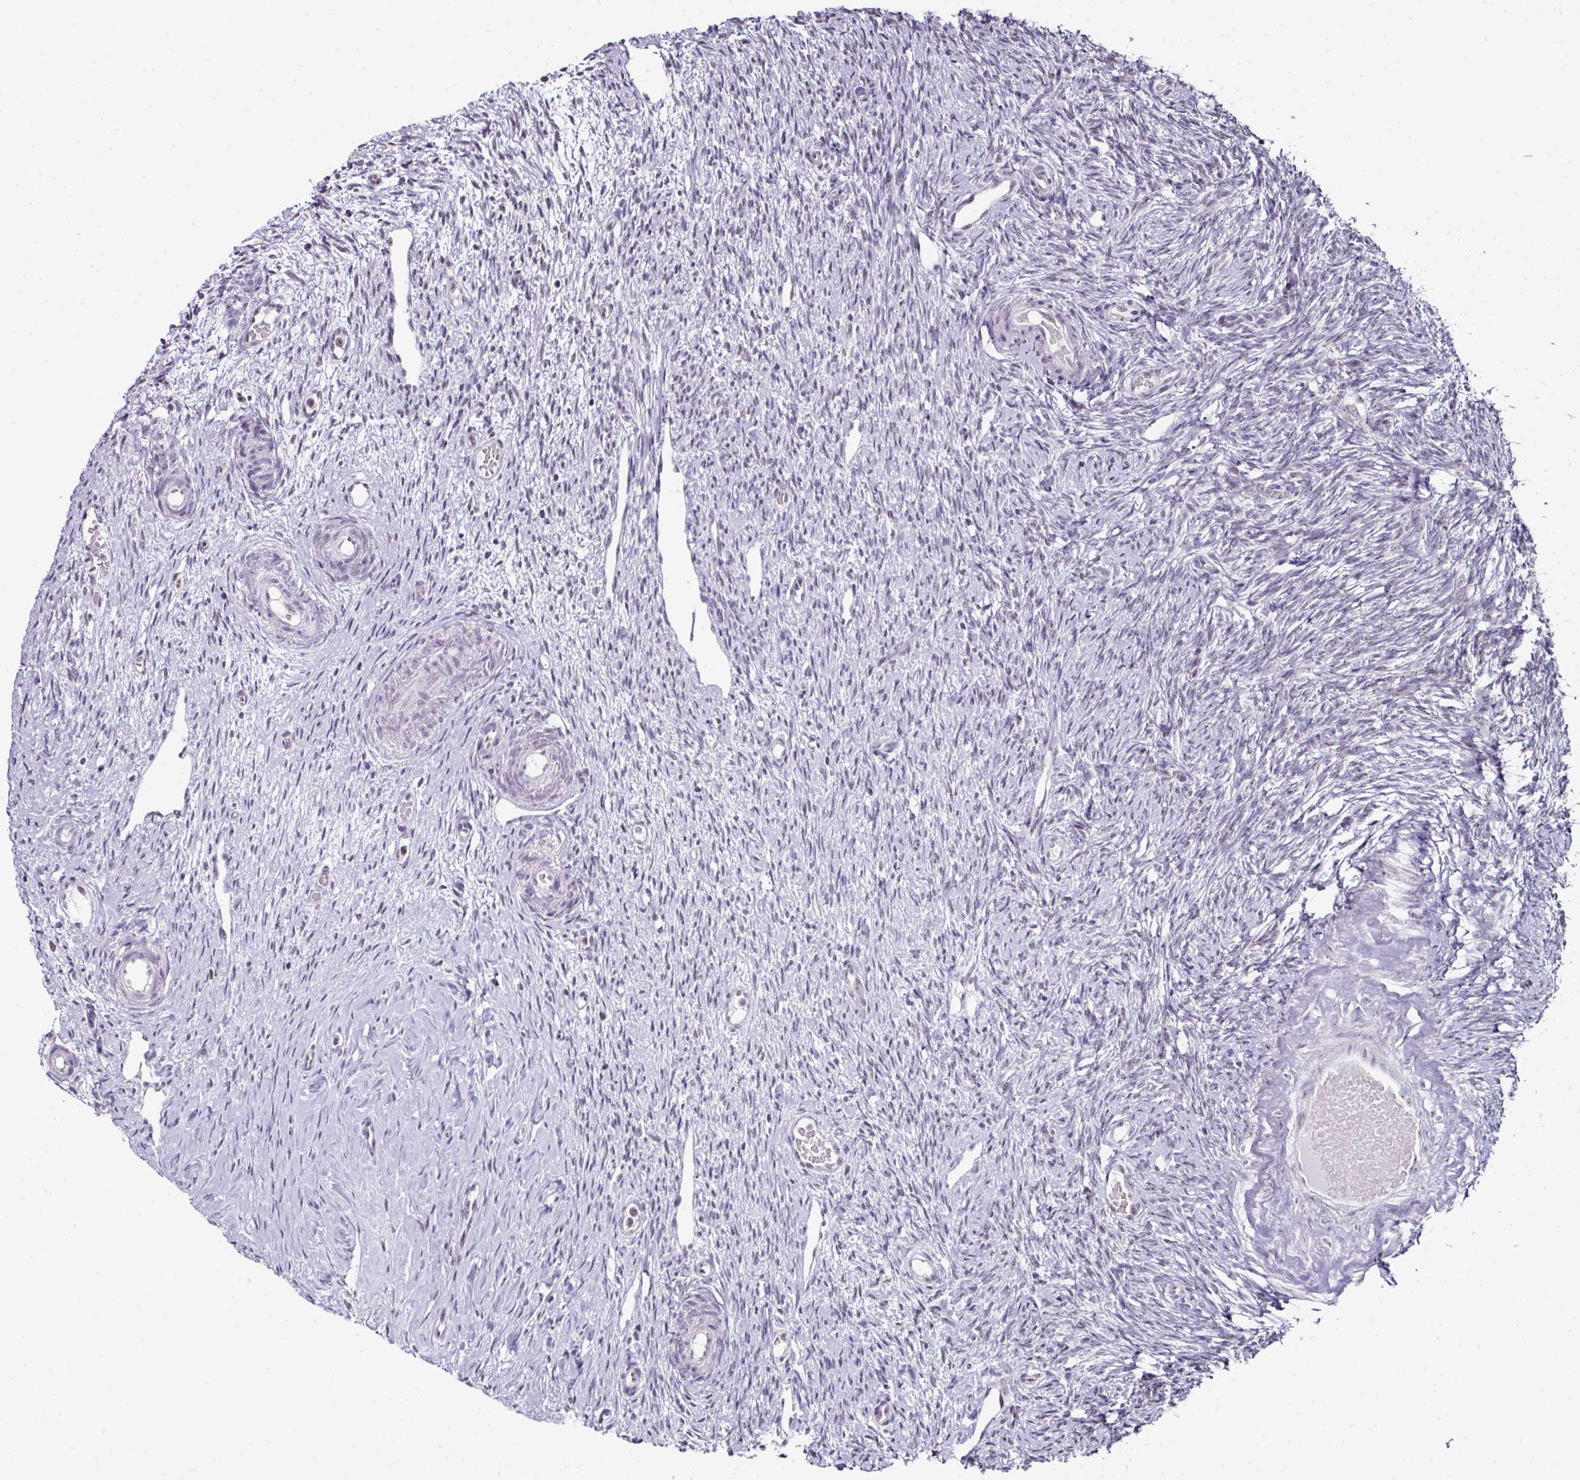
{"staining": {"intensity": "moderate", "quantity": "<25%", "location": "nuclear"}, "tissue": "ovary", "cell_type": "Ovarian stroma cells", "image_type": "normal", "snomed": [{"axis": "morphology", "description": "Normal tissue, NOS"}, {"axis": "topography", "description": "Ovary"}], "caption": "Ovary was stained to show a protein in brown. There is low levels of moderate nuclear staining in about <25% of ovarian stroma cells.", "gene": "NACC2", "patient": {"sex": "female", "age": 51}}